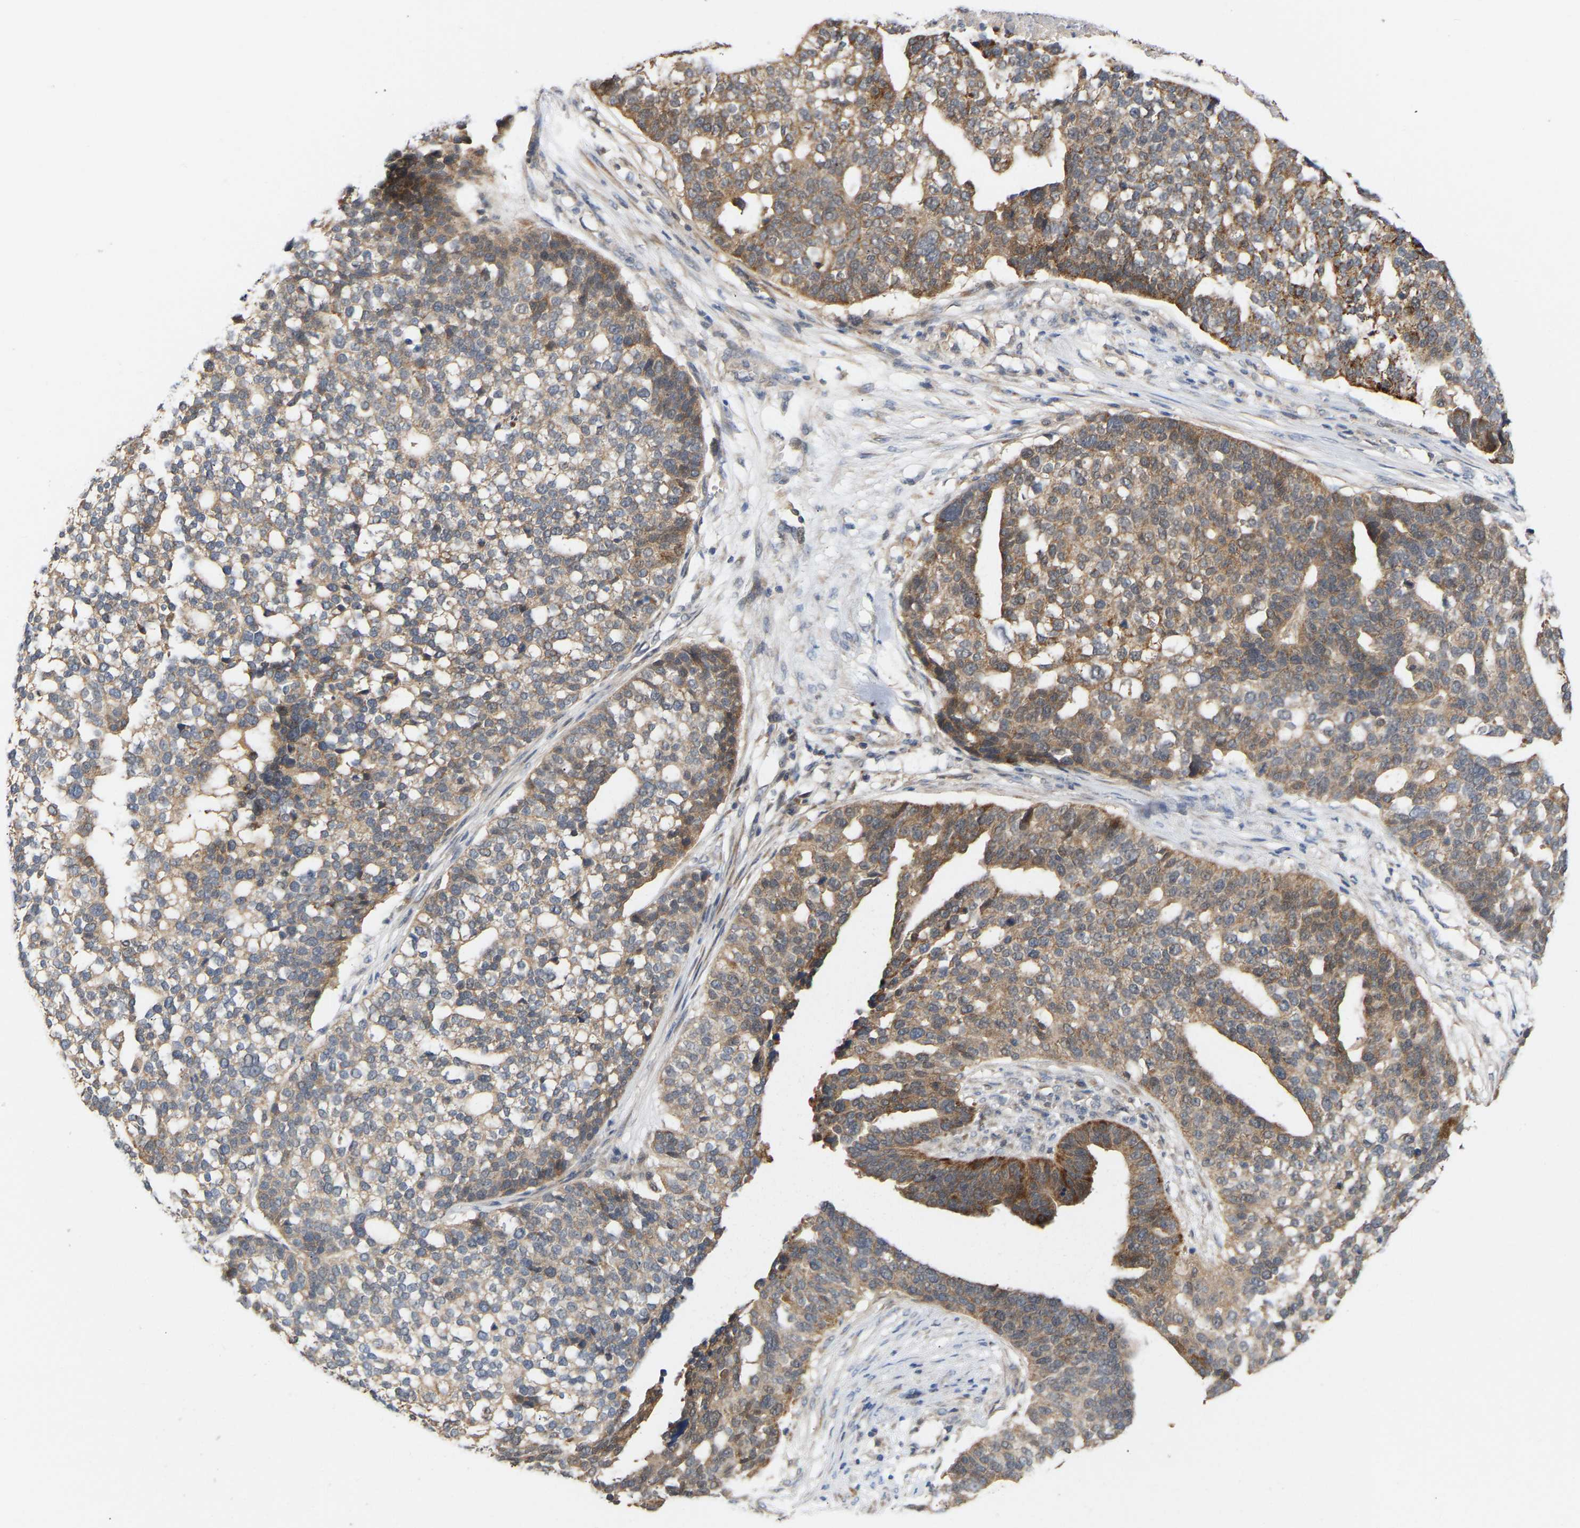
{"staining": {"intensity": "weak", "quantity": "25%-75%", "location": "cytoplasmic/membranous"}, "tissue": "ovarian cancer", "cell_type": "Tumor cells", "image_type": "cancer", "snomed": [{"axis": "morphology", "description": "Cystadenocarcinoma, serous, NOS"}, {"axis": "topography", "description": "Ovary"}], "caption": "The micrograph demonstrates a brown stain indicating the presence of a protein in the cytoplasmic/membranous of tumor cells in ovarian serous cystadenocarcinoma.", "gene": "TPMT", "patient": {"sex": "female", "age": 59}}